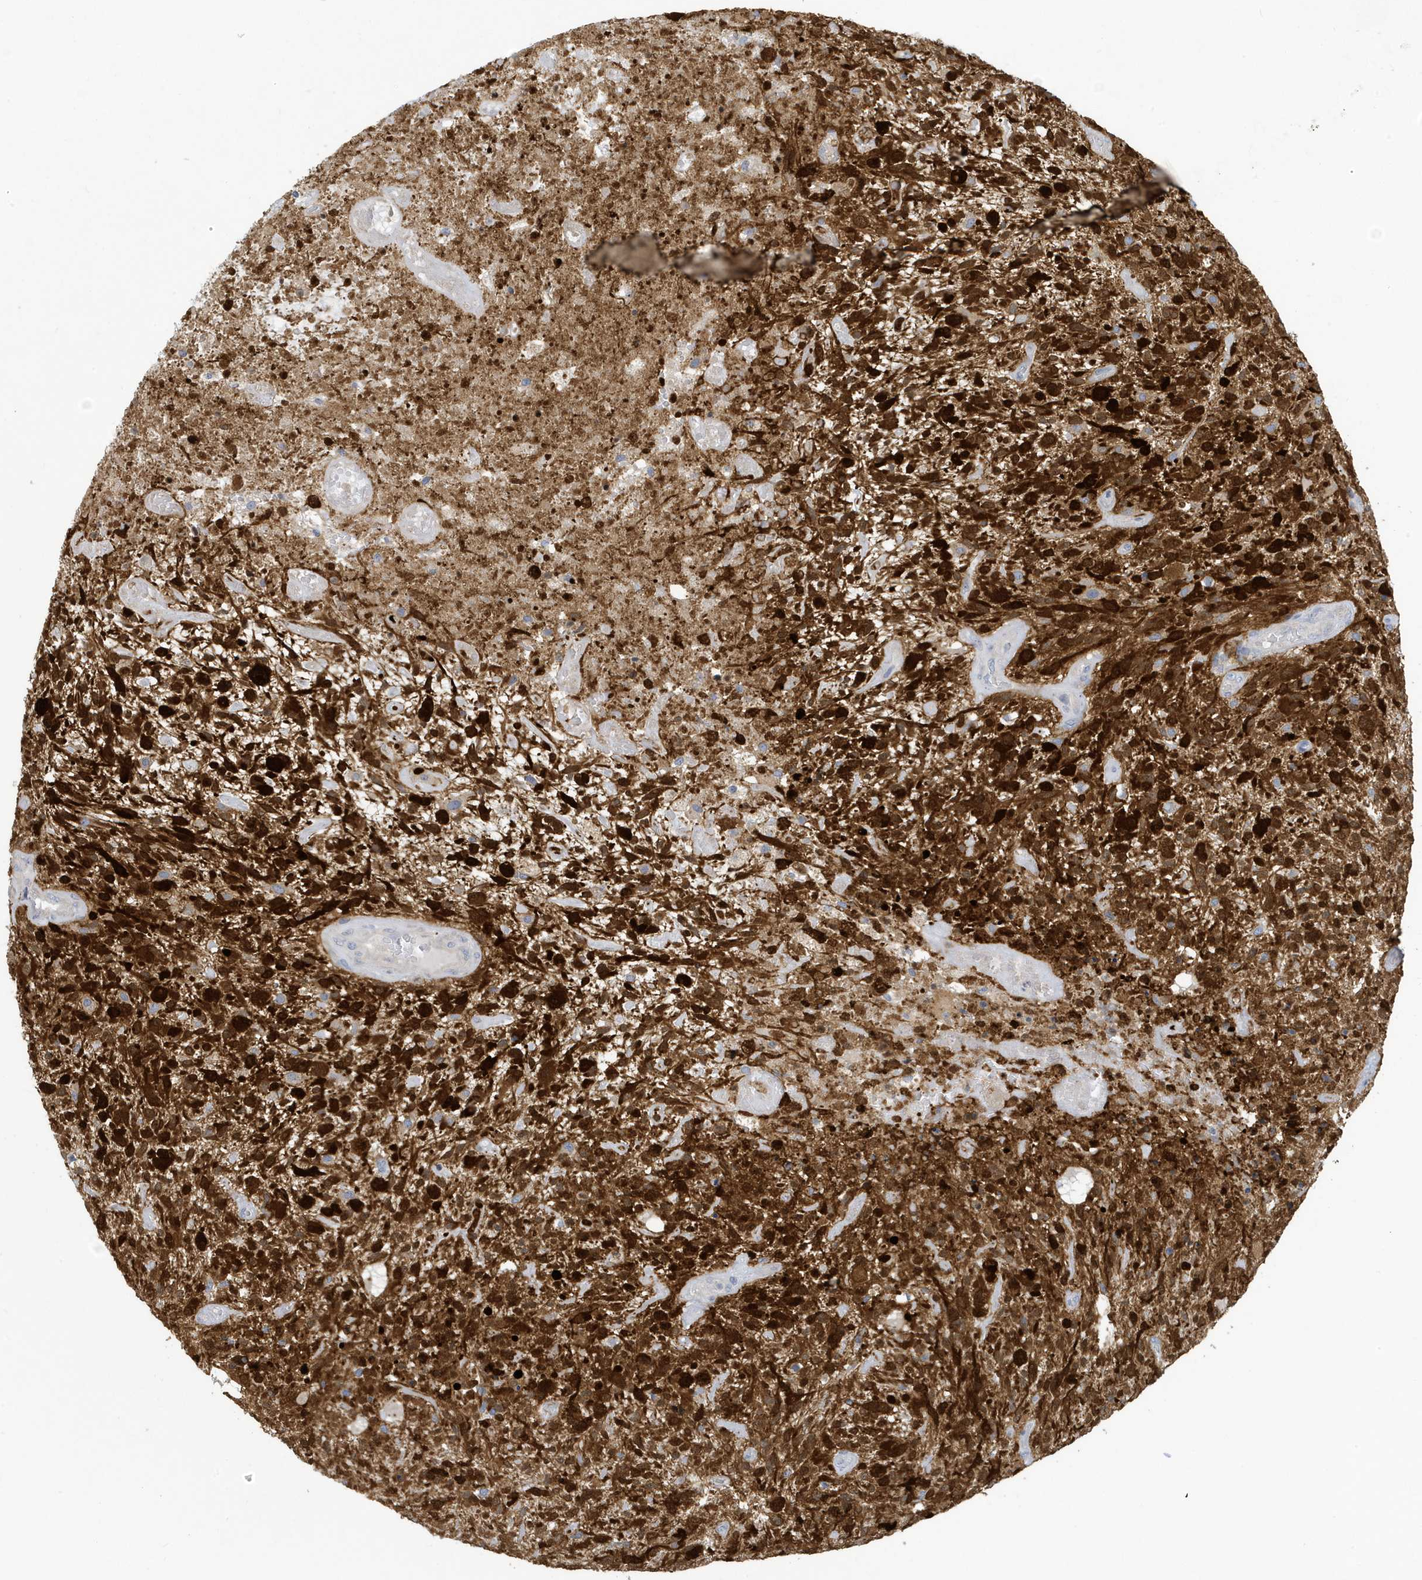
{"staining": {"intensity": "weak", "quantity": "25%-75%", "location": "cytoplasmic/membranous"}, "tissue": "glioma", "cell_type": "Tumor cells", "image_type": "cancer", "snomed": [{"axis": "morphology", "description": "Glioma, malignant, High grade"}, {"axis": "topography", "description": "Brain"}], "caption": "Malignant high-grade glioma tissue shows weak cytoplasmic/membranous staining in about 25%-75% of tumor cells", "gene": "VTA1", "patient": {"sex": "male", "age": 47}}